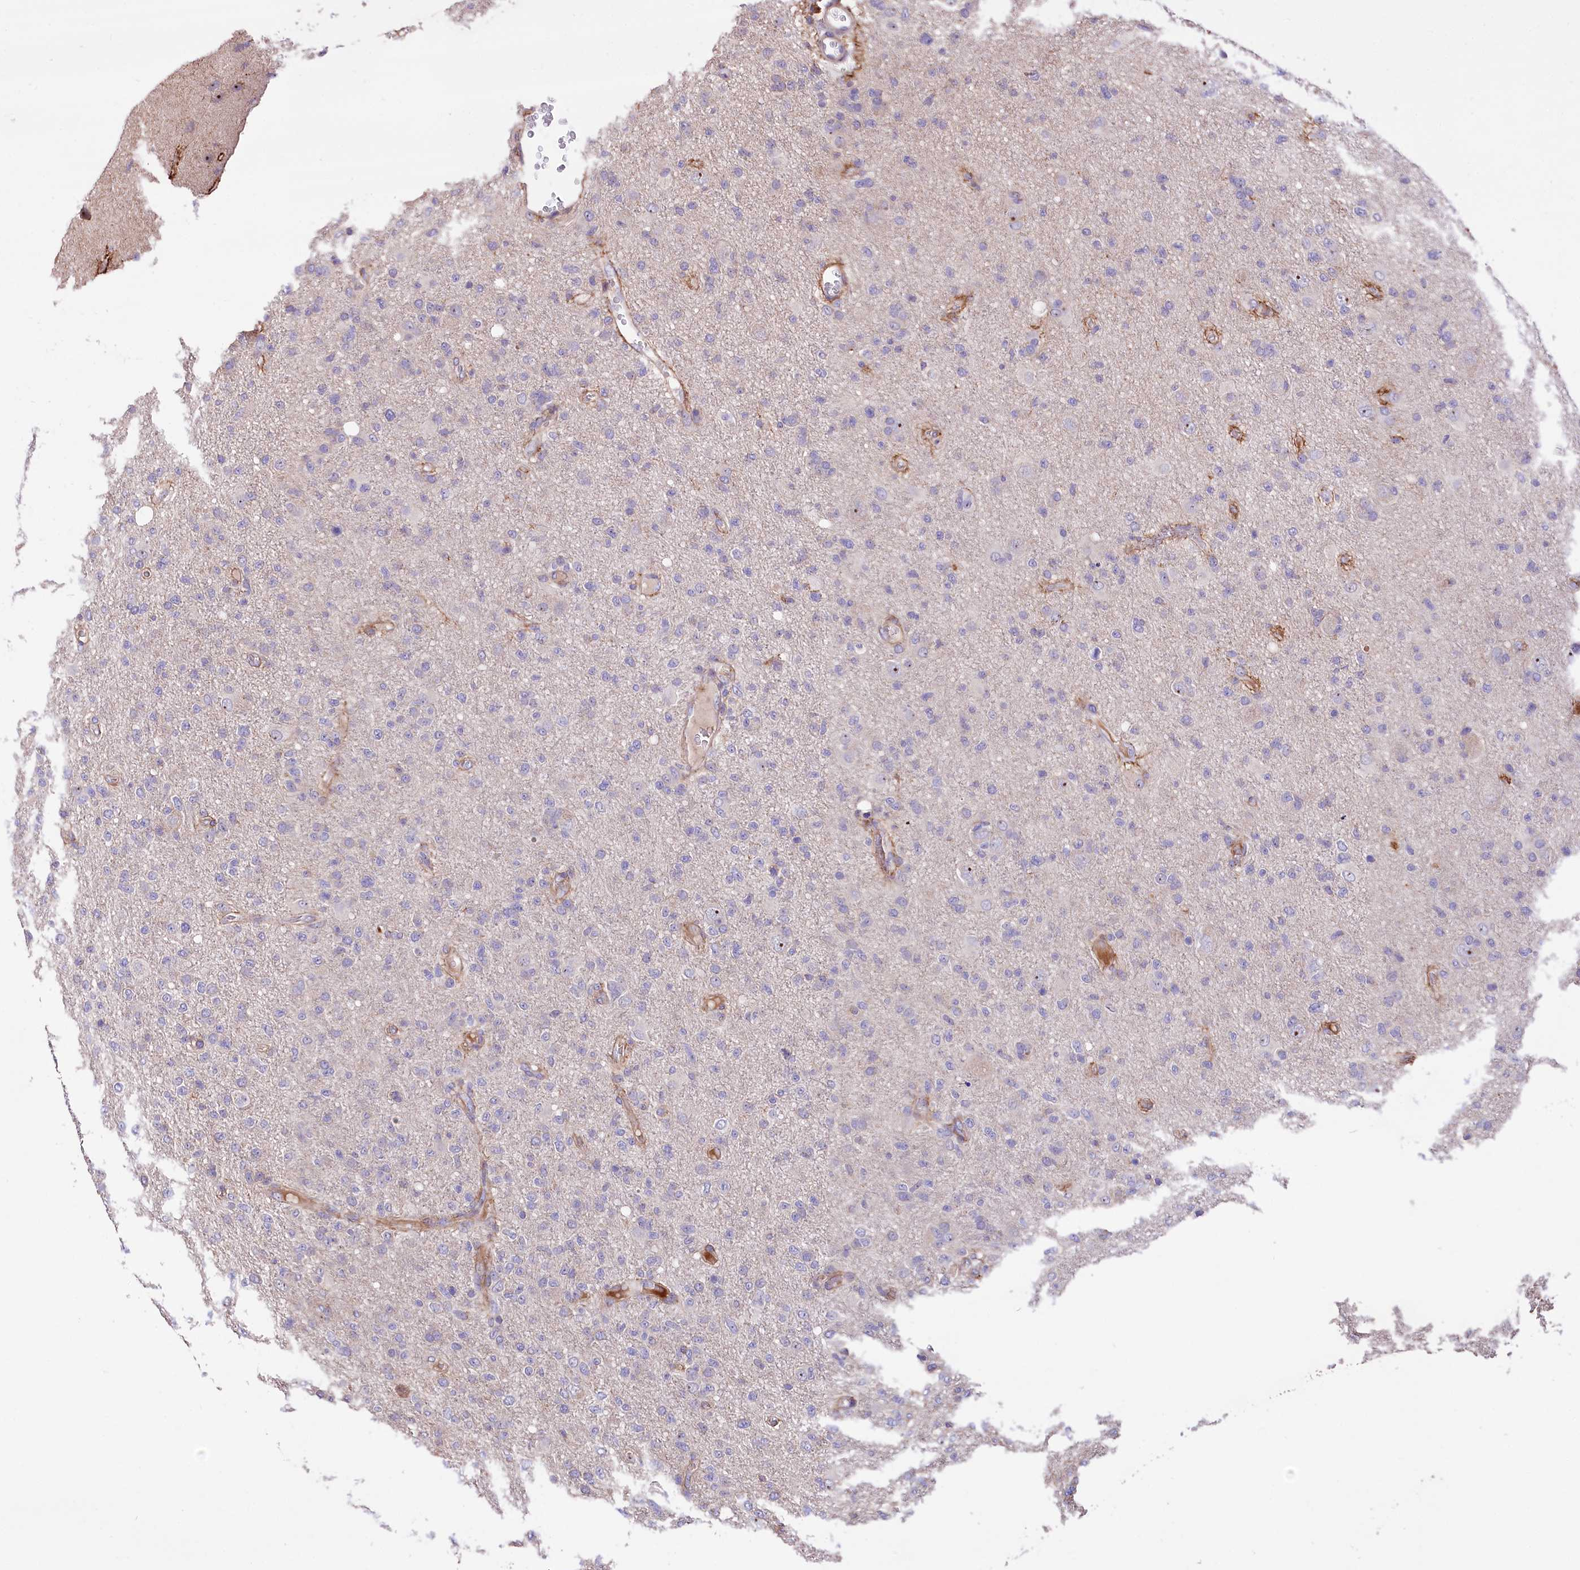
{"staining": {"intensity": "negative", "quantity": "none", "location": "none"}, "tissue": "glioma", "cell_type": "Tumor cells", "image_type": "cancer", "snomed": [{"axis": "morphology", "description": "Glioma, malignant, High grade"}, {"axis": "topography", "description": "Brain"}], "caption": "High magnification brightfield microscopy of high-grade glioma (malignant) stained with DAB (brown) and counterstained with hematoxylin (blue): tumor cells show no significant positivity. Brightfield microscopy of immunohistochemistry stained with DAB (3,3'-diaminobenzidine) (brown) and hematoxylin (blue), captured at high magnification.", "gene": "RPUSD3", "patient": {"sex": "female", "age": 57}}